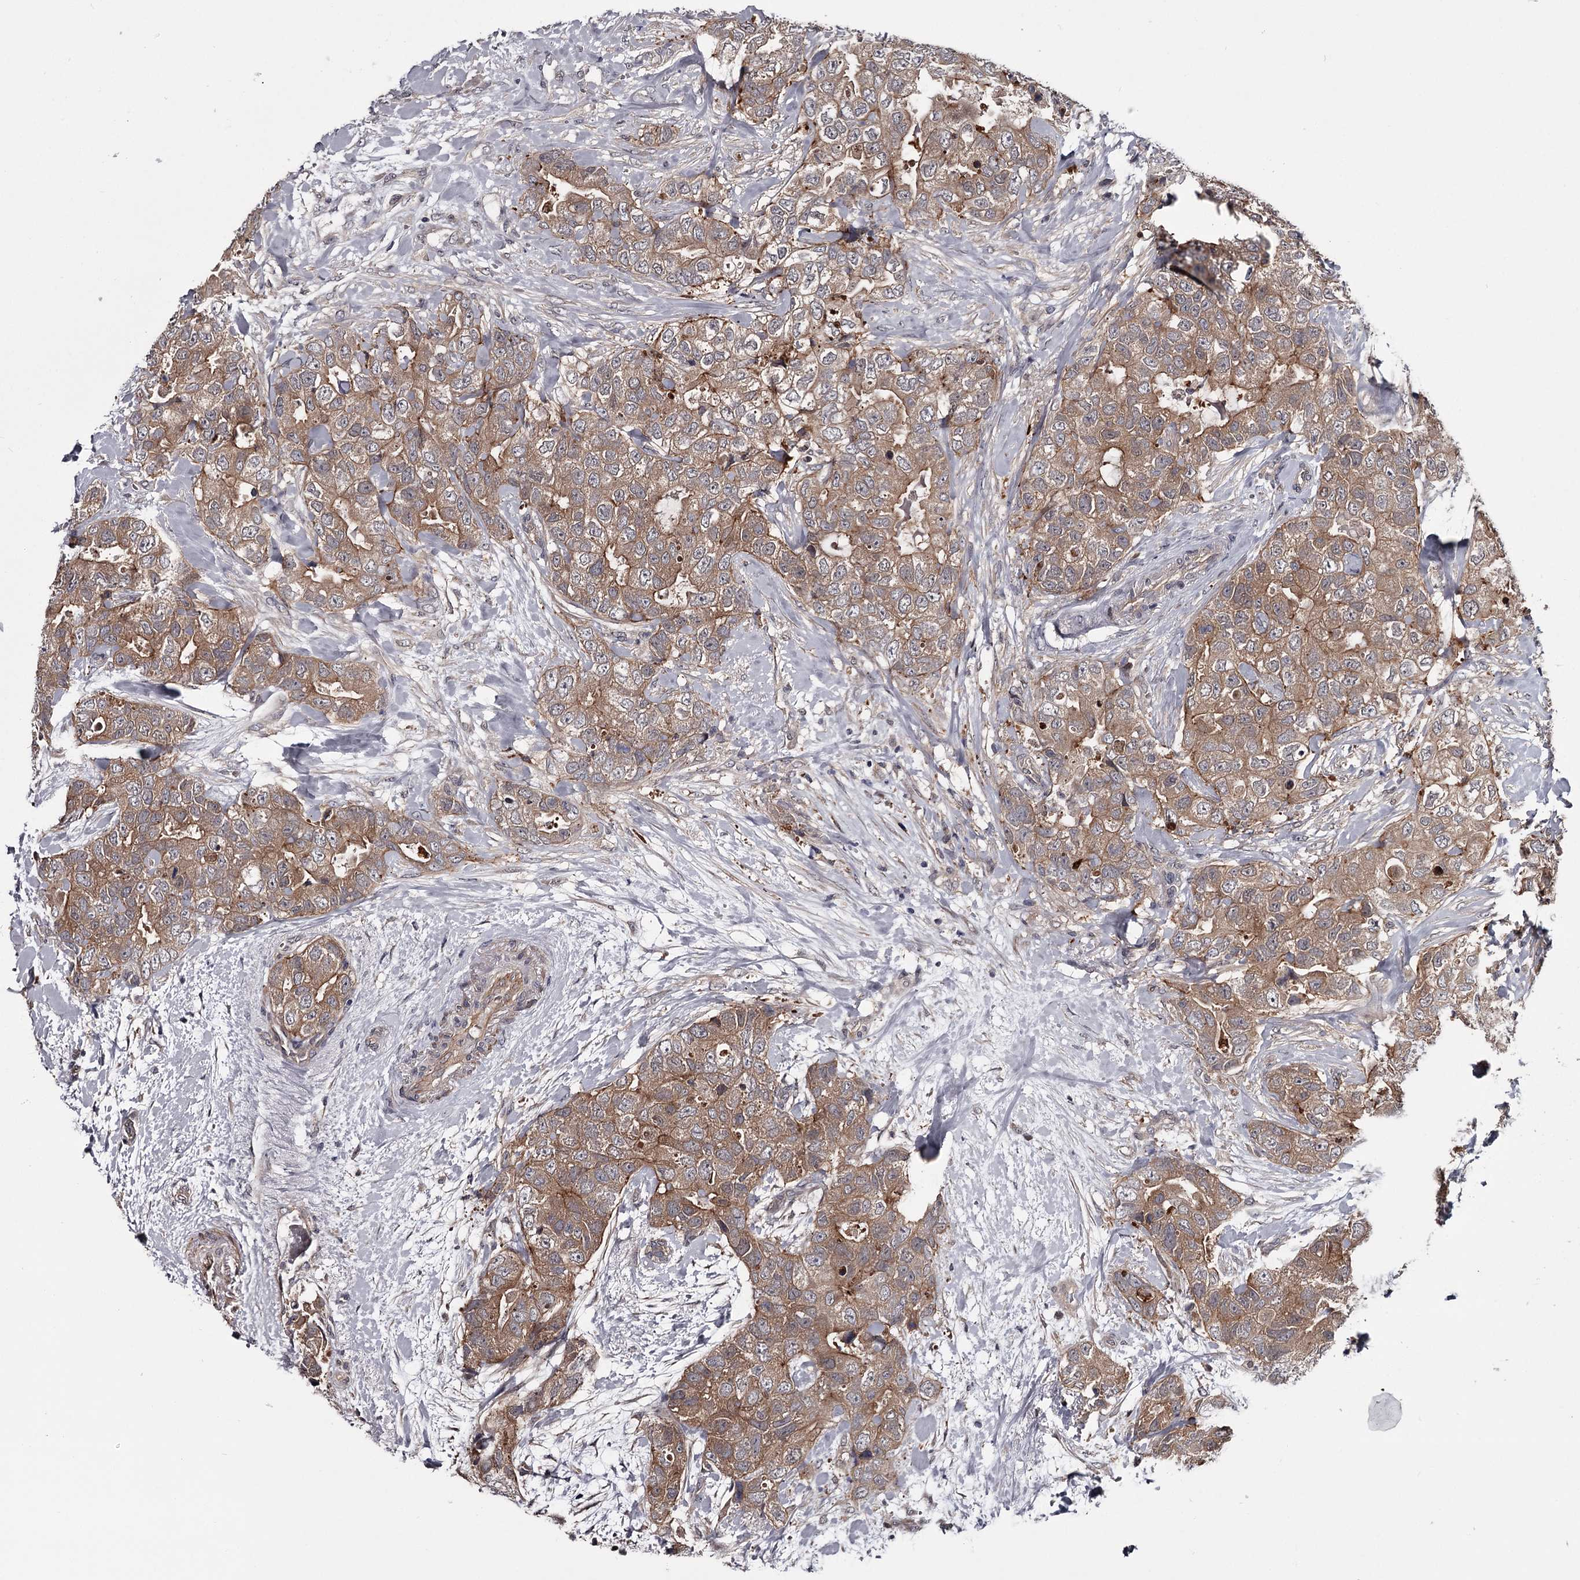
{"staining": {"intensity": "moderate", "quantity": ">75%", "location": "cytoplasmic/membranous"}, "tissue": "breast cancer", "cell_type": "Tumor cells", "image_type": "cancer", "snomed": [{"axis": "morphology", "description": "Duct carcinoma"}, {"axis": "topography", "description": "Breast"}], "caption": "Brown immunohistochemical staining in human breast intraductal carcinoma shows moderate cytoplasmic/membranous expression in about >75% of tumor cells.", "gene": "DAO", "patient": {"sex": "female", "age": 62}}